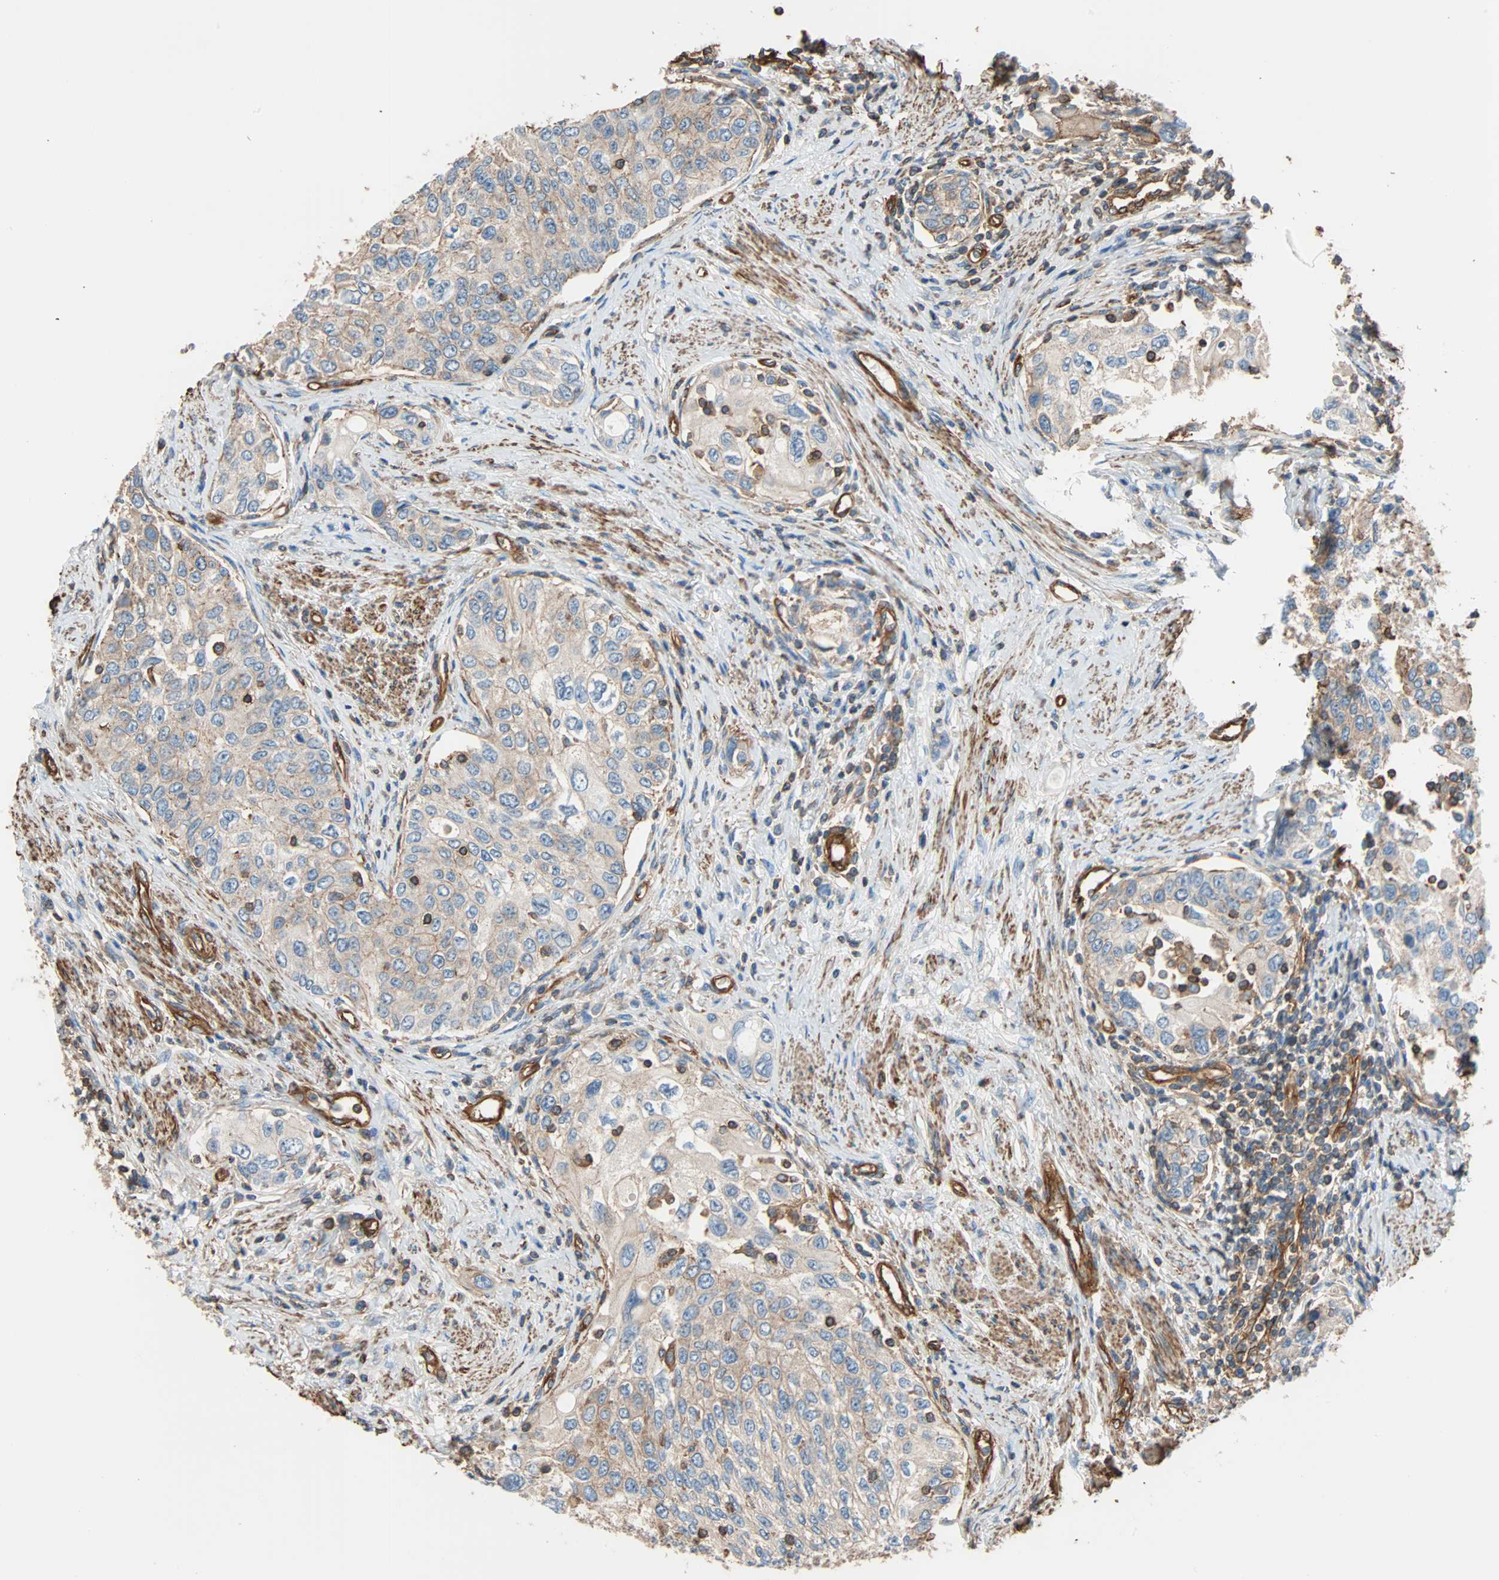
{"staining": {"intensity": "weak", "quantity": "25%-75%", "location": "cytoplasmic/membranous"}, "tissue": "urothelial cancer", "cell_type": "Tumor cells", "image_type": "cancer", "snomed": [{"axis": "morphology", "description": "Urothelial carcinoma, High grade"}, {"axis": "topography", "description": "Urinary bladder"}], "caption": "Protein analysis of urothelial cancer tissue displays weak cytoplasmic/membranous positivity in about 25%-75% of tumor cells.", "gene": "GALNT10", "patient": {"sex": "female", "age": 56}}